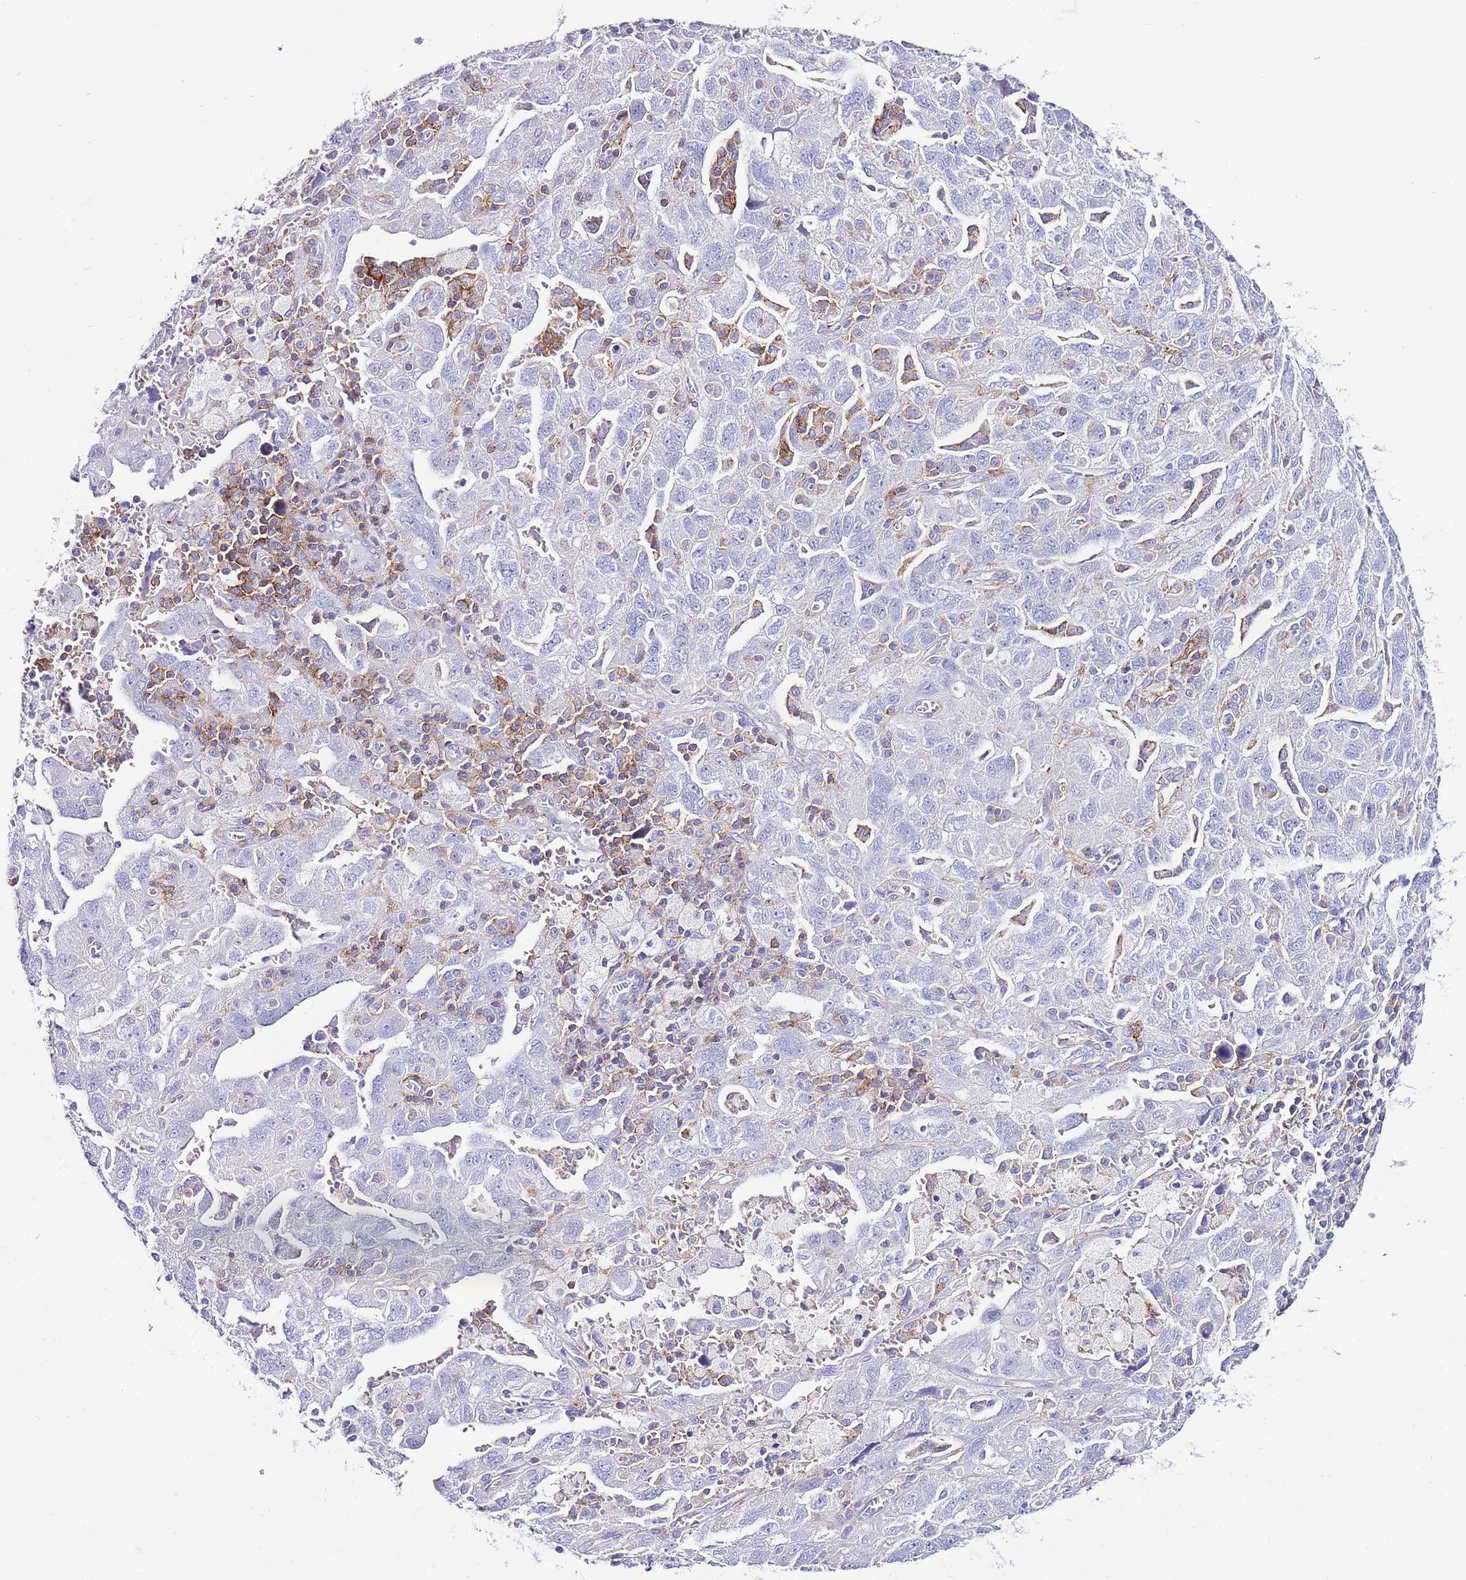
{"staining": {"intensity": "negative", "quantity": "none", "location": "none"}, "tissue": "ovarian cancer", "cell_type": "Tumor cells", "image_type": "cancer", "snomed": [{"axis": "morphology", "description": "Carcinoma, NOS"}, {"axis": "morphology", "description": "Cystadenocarcinoma, serous, NOS"}, {"axis": "topography", "description": "Ovary"}], "caption": "Immunohistochemical staining of ovarian carcinoma reveals no significant positivity in tumor cells.", "gene": "ALDH3A1", "patient": {"sex": "female", "age": 69}}